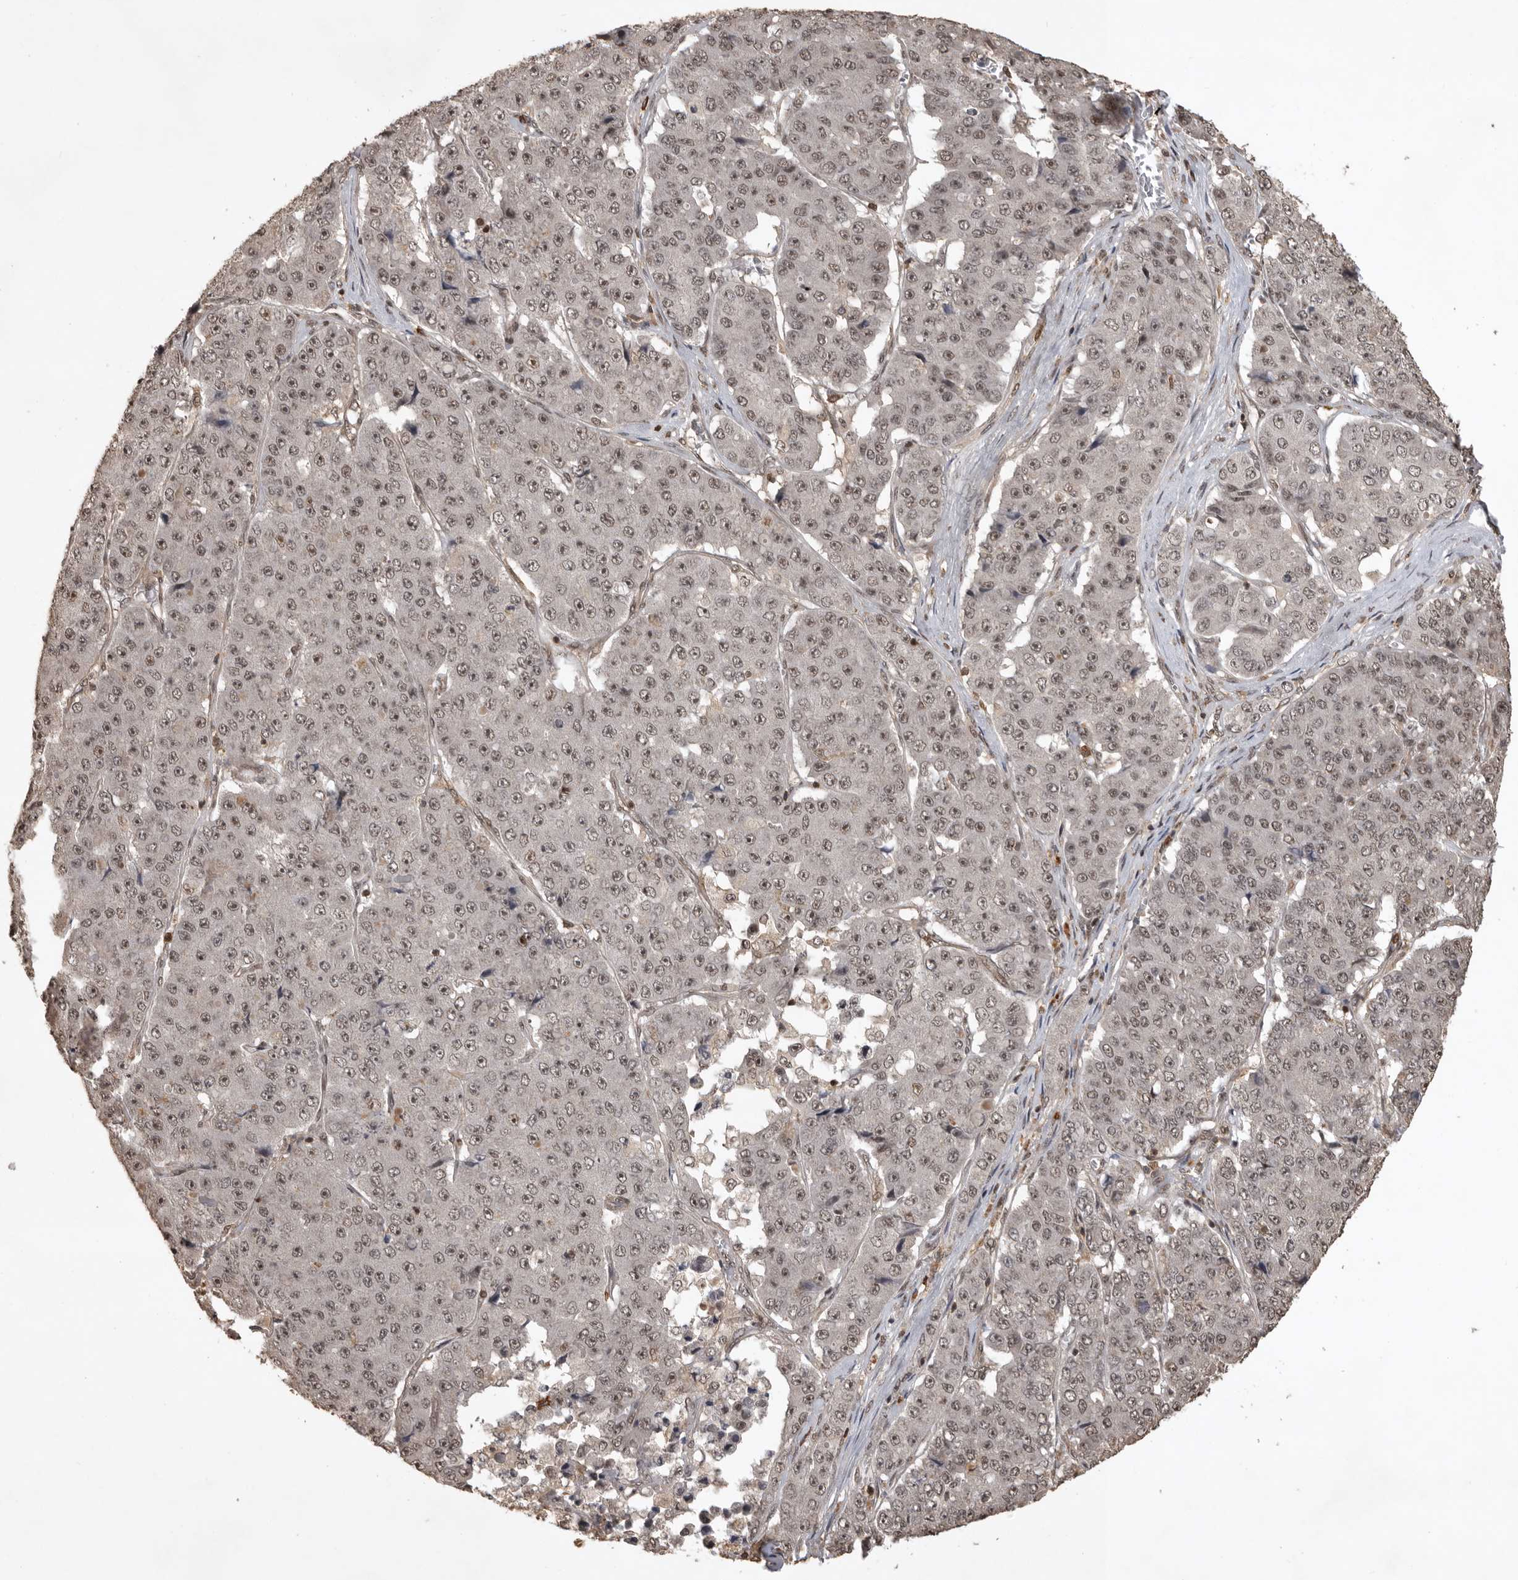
{"staining": {"intensity": "weak", "quantity": ">75%", "location": "nuclear"}, "tissue": "pancreatic cancer", "cell_type": "Tumor cells", "image_type": "cancer", "snomed": [{"axis": "morphology", "description": "Adenocarcinoma, NOS"}, {"axis": "topography", "description": "Pancreas"}], "caption": "Immunohistochemistry (DAB (3,3'-diaminobenzidine)) staining of adenocarcinoma (pancreatic) shows weak nuclear protein positivity in approximately >75% of tumor cells.", "gene": "CBLL1", "patient": {"sex": "male", "age": 50}}